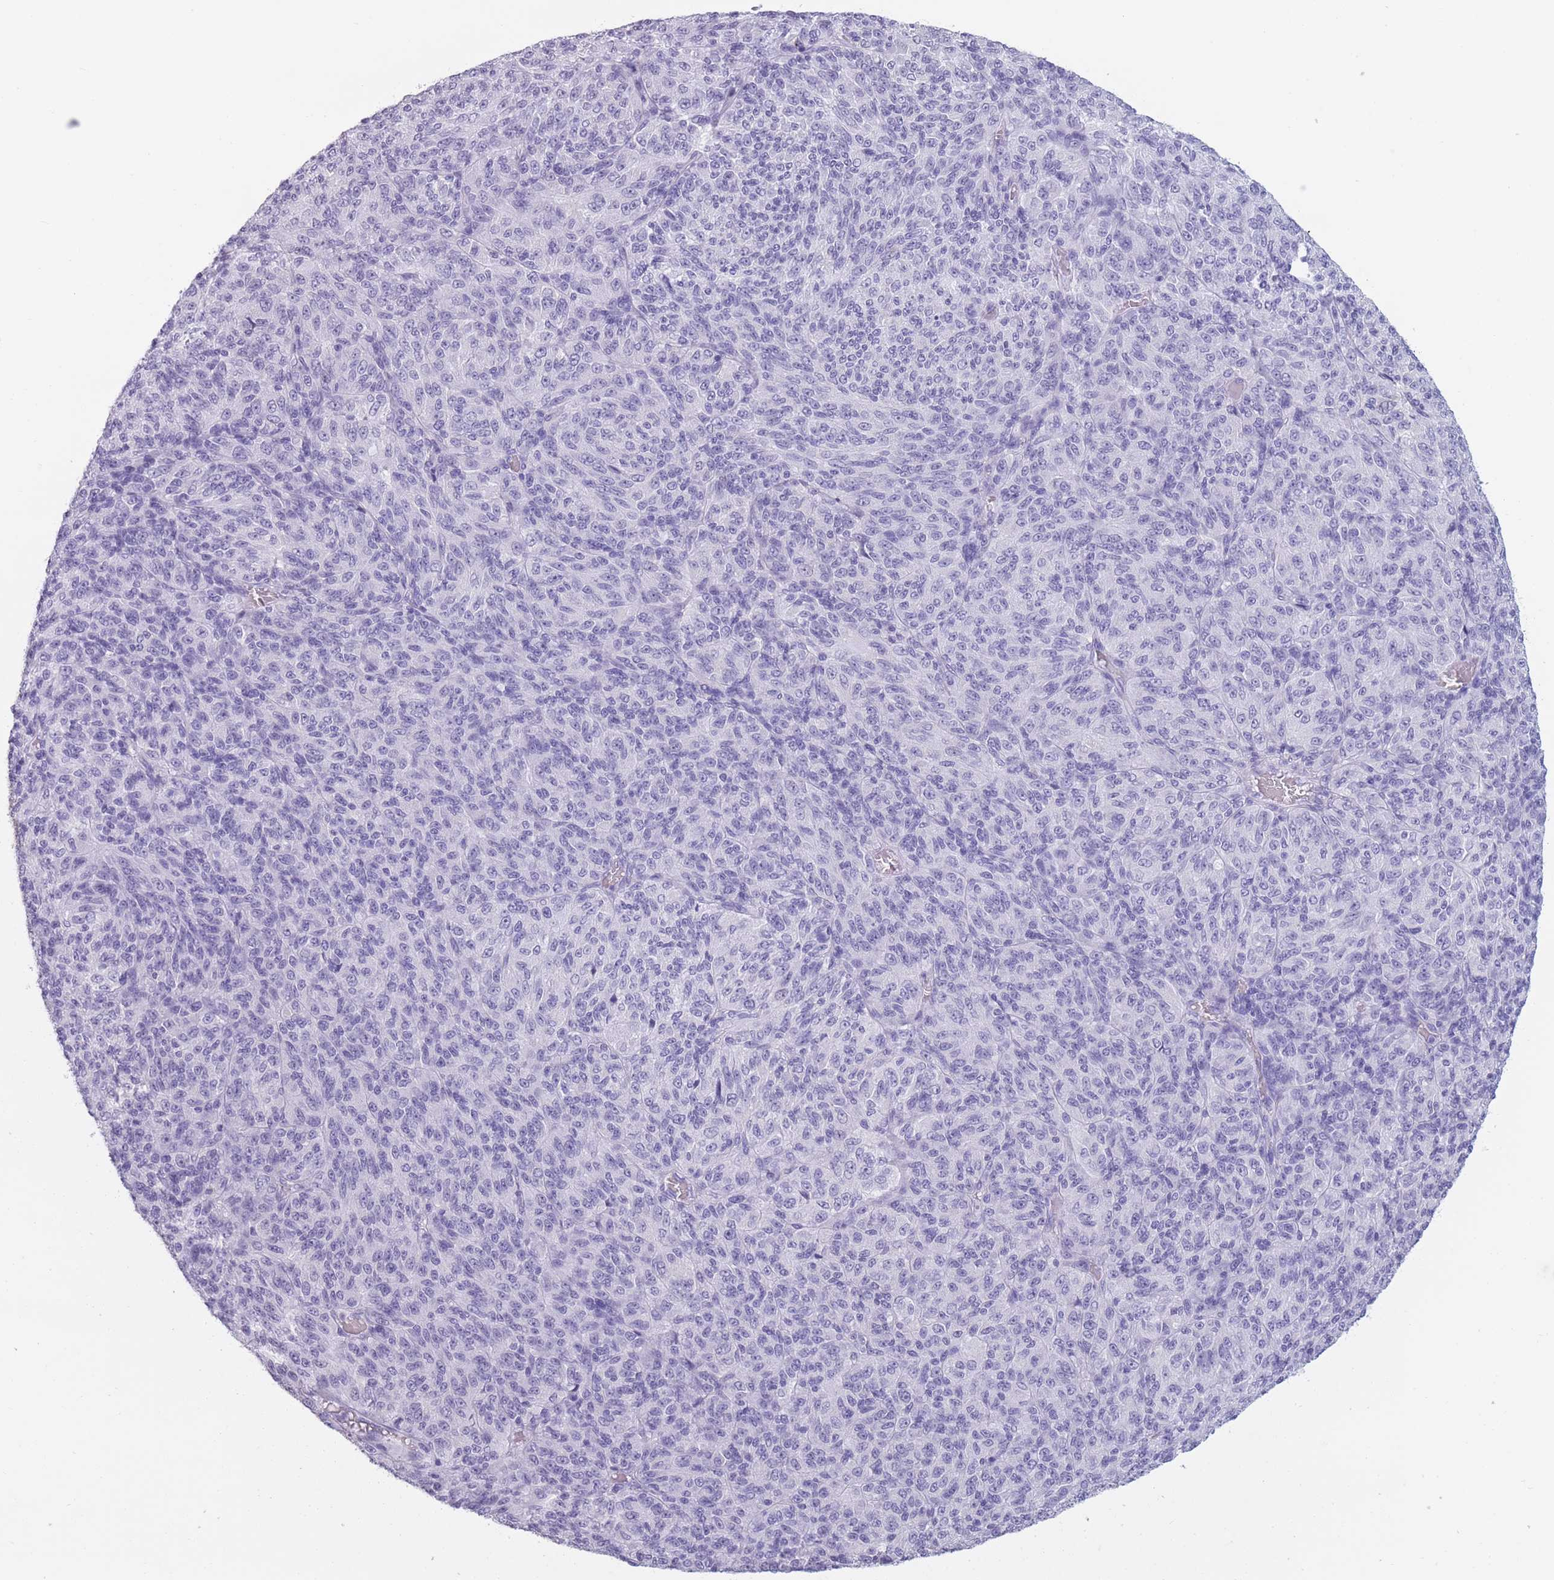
{"staining": {"intensity": "negative", "quantity": "none", "location": "none"}, "tissue": "melanoma", "cell_type": "Tumor cells", "image_type": "cancer", "snomed": [{"axis": "morphology", "description": "Malignant melanoma, Metastatic site"}, {"axis": "topography", "description": "Brain"}], "caption": "Immunohistochemical staining of melanoma reveals no significant positivity in tumor cells. (Brightfield microscopy of DAB (3,3'-diaminobenzidine) immunohistochemistry at high magnification).", "gene": "OR7C1", "patient": {"sex": "female", "age": 56}}